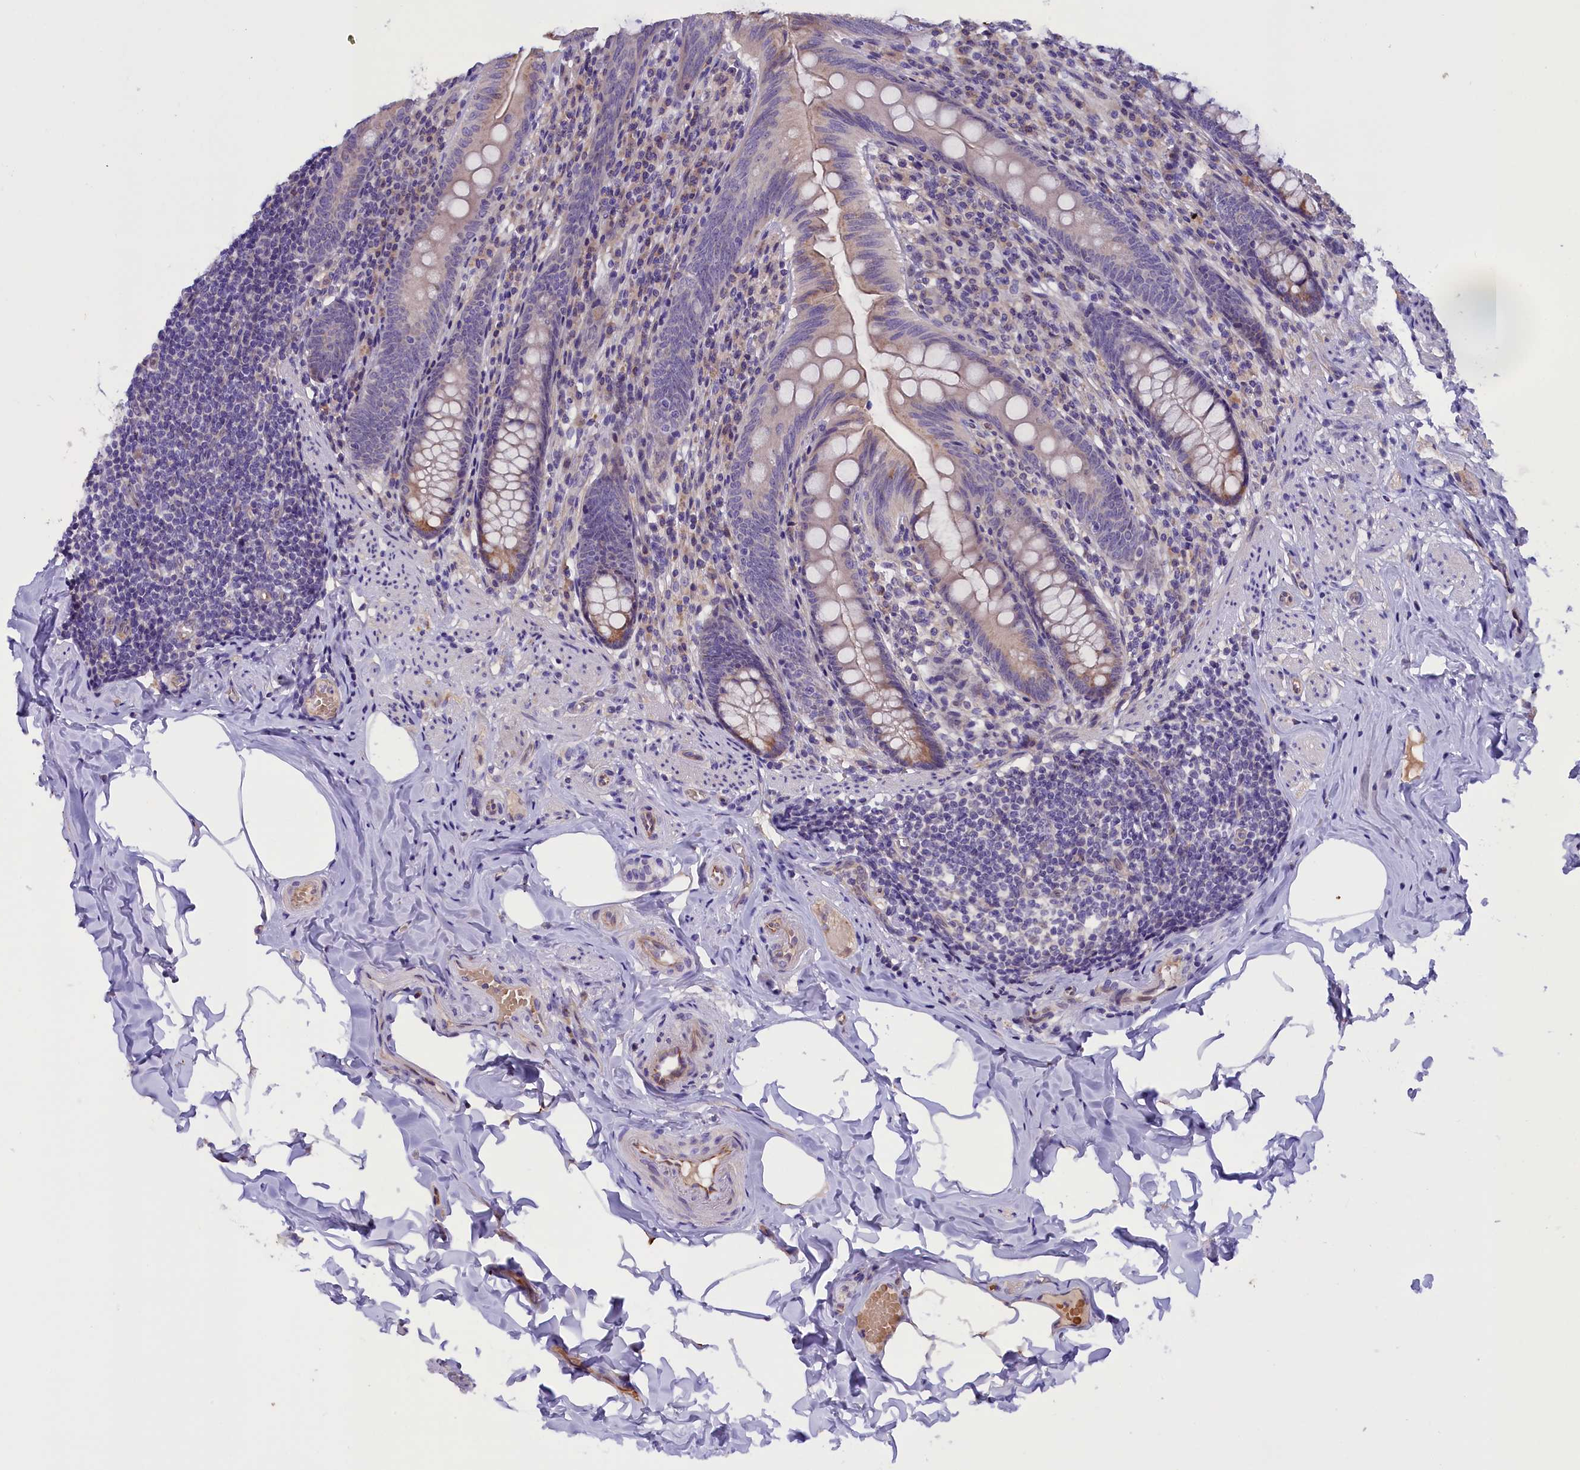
{"staining": {"intensity": "weak", "quantity": "<25%", "location": "cytoplasmic/membranous"}, "tissue": "appendix", "cell_type": "Glandular cells", "image_type": "normal", "snomed": [{"axis": "morphology", "description": "Normal tissue, NOS"}, {"axis": "topography", "description": "Appendix"}], "caption": "High magnification brightfield microscopy of normal appendix stained with DAB (brown) and counterstained with hematoxylin (blue): glandular cells show no significant positivity. Brightfield microscopy of immunohistochemistry stained with DAB (brown) and hematoxylin (blue), captured at high magnification.", "gene": "CCDC32", "patient": {"sex": "male", "age": 55}}